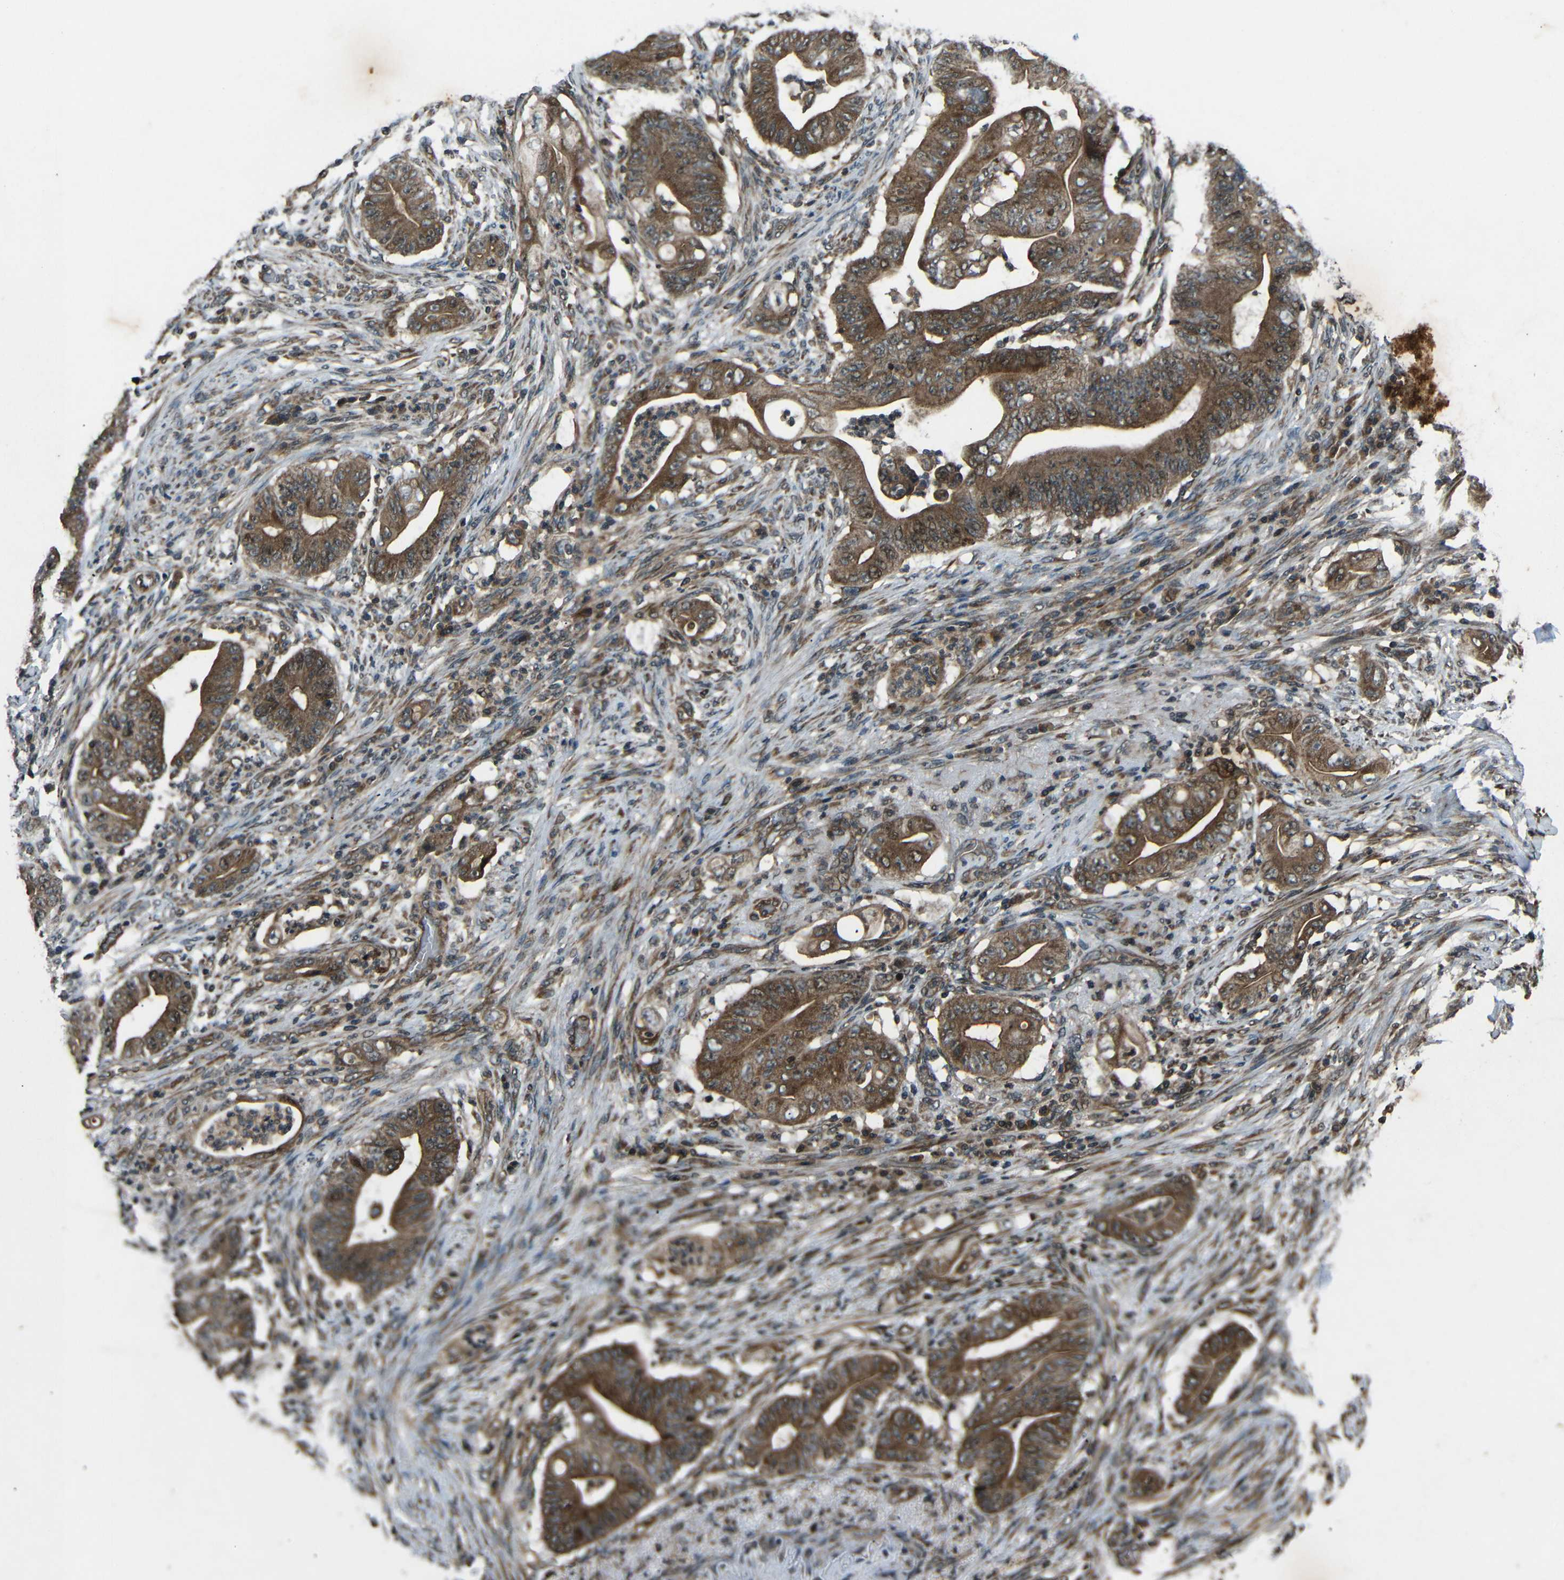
{"staining": {"intensity": "moderate", "quantity": ">75%", "location": "cytoplasmic/membranous"}, "tissue": "stomach cancer", "cell_type": "Tumor cells", "image_type": "cancer", "snomed": [{"axis": "morphology", "description": "Adenocarcinoma, NOS"}, {"axis": "topography", "description": "Stomach"}], "caption": "A micrograph of stomach cancer (adenocarcinoma) stained for a protein demonstrates moderate cytoplasmic/membranous brown staining in tumor cells.", "gene": "PLK2", "patient": {"sex": "female", "age": 73}}